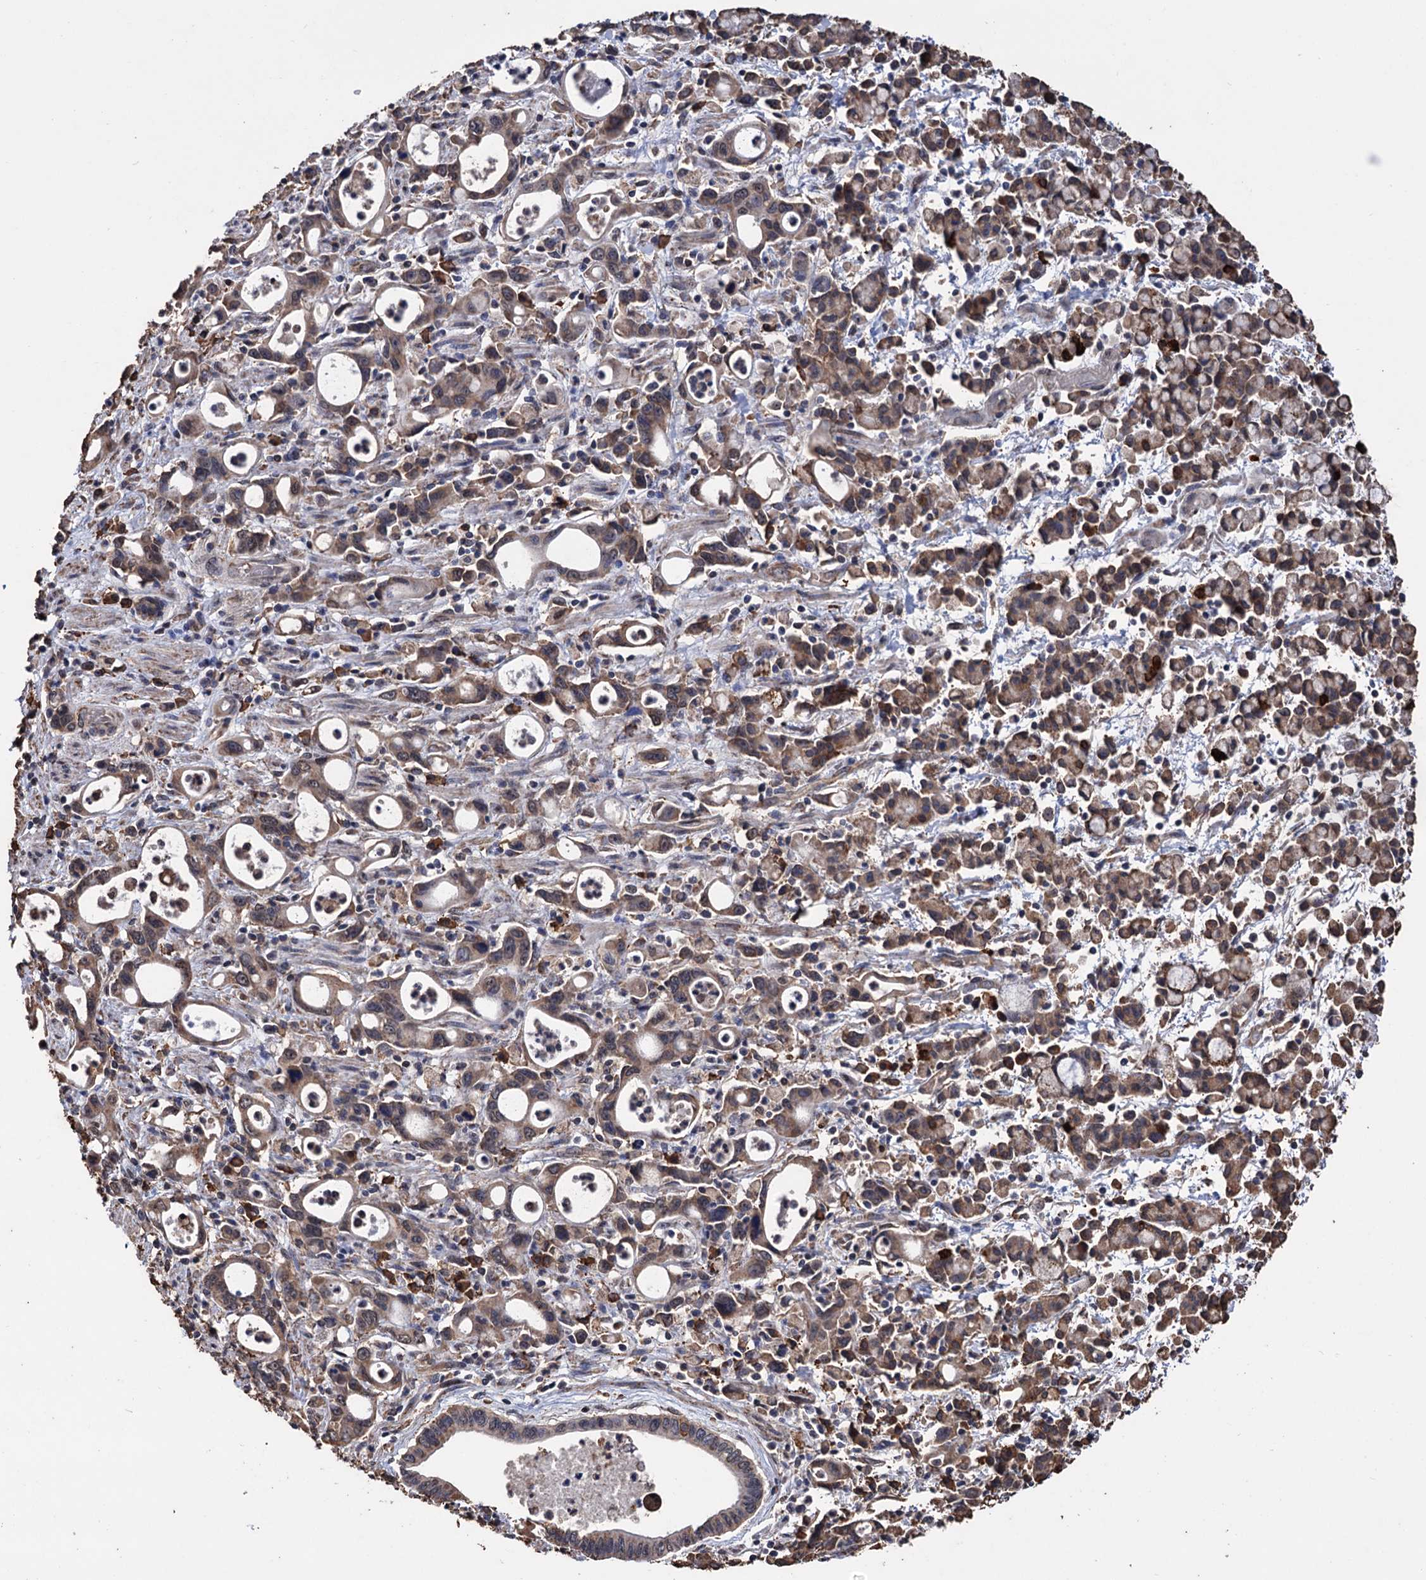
{"staining": {"intensity": "moderate", "quantity": "25%-75%", "location": "cytoplasmic/membranous"}, "tissue": "stomach cancer", "cell_type": "Tumor cells", "image_type": "cancer", "snomed": [{"axis": "morphology", "description": "Adenocarcinoma, NOS"}, {"axis": "topography", "description": "Stomach, lower"}], "caption": "Human adenocarcinoma (stomach) stained for a protein (brown) exhibits moderate cytoplasmic/membranous positive staining in approximately 25%-75% of tumor cells.", "gene": "TBC1D12", "patient": {"sex": "female", "age": 43}}